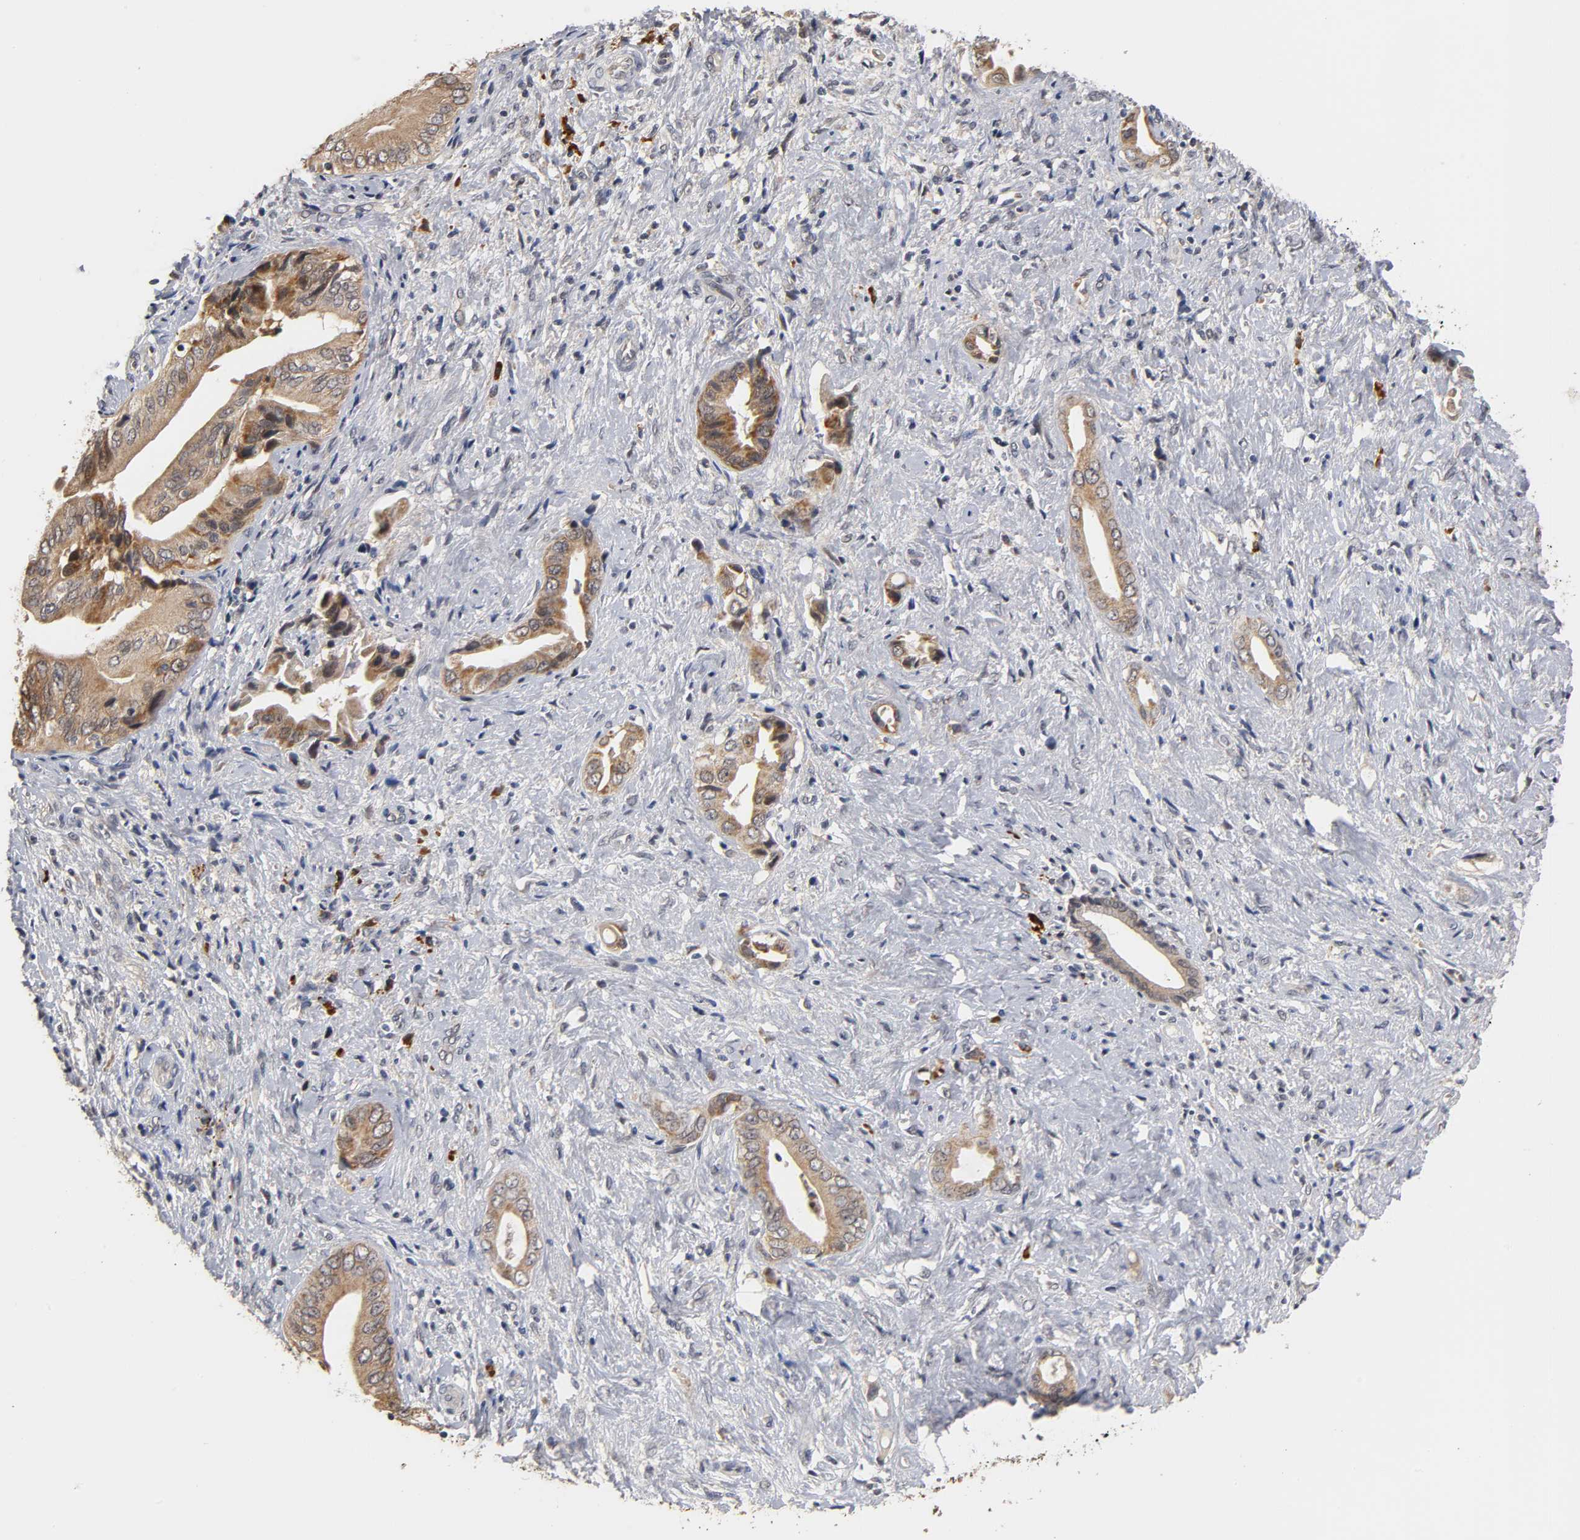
{"staining": {"intensity": "moderate", "quantity": ">75%", "location": "cytoplasmic/membranous"}, "tissue": "liver cancer", "cell_type": "Tumor cells", "image_type": "cancer", "snomed": [{"axis": "morphology", "description": "Cholangiocarcinoma"}, {"axis": "topography", "description": "Liver"}], "caption": "Brown immunohistochemical staining in cholangiocarcinoma (liver) shows moderate cytoplasmic/membranous staining in approximately >75% of tumor cells. The protein of interest is stained brown, and the nuclei are stained in blue (DAB IHC with brightfield microscopy, high magnification).", "gene": "GSTZ1", "patient": {"sex": "male", "age": 58}}